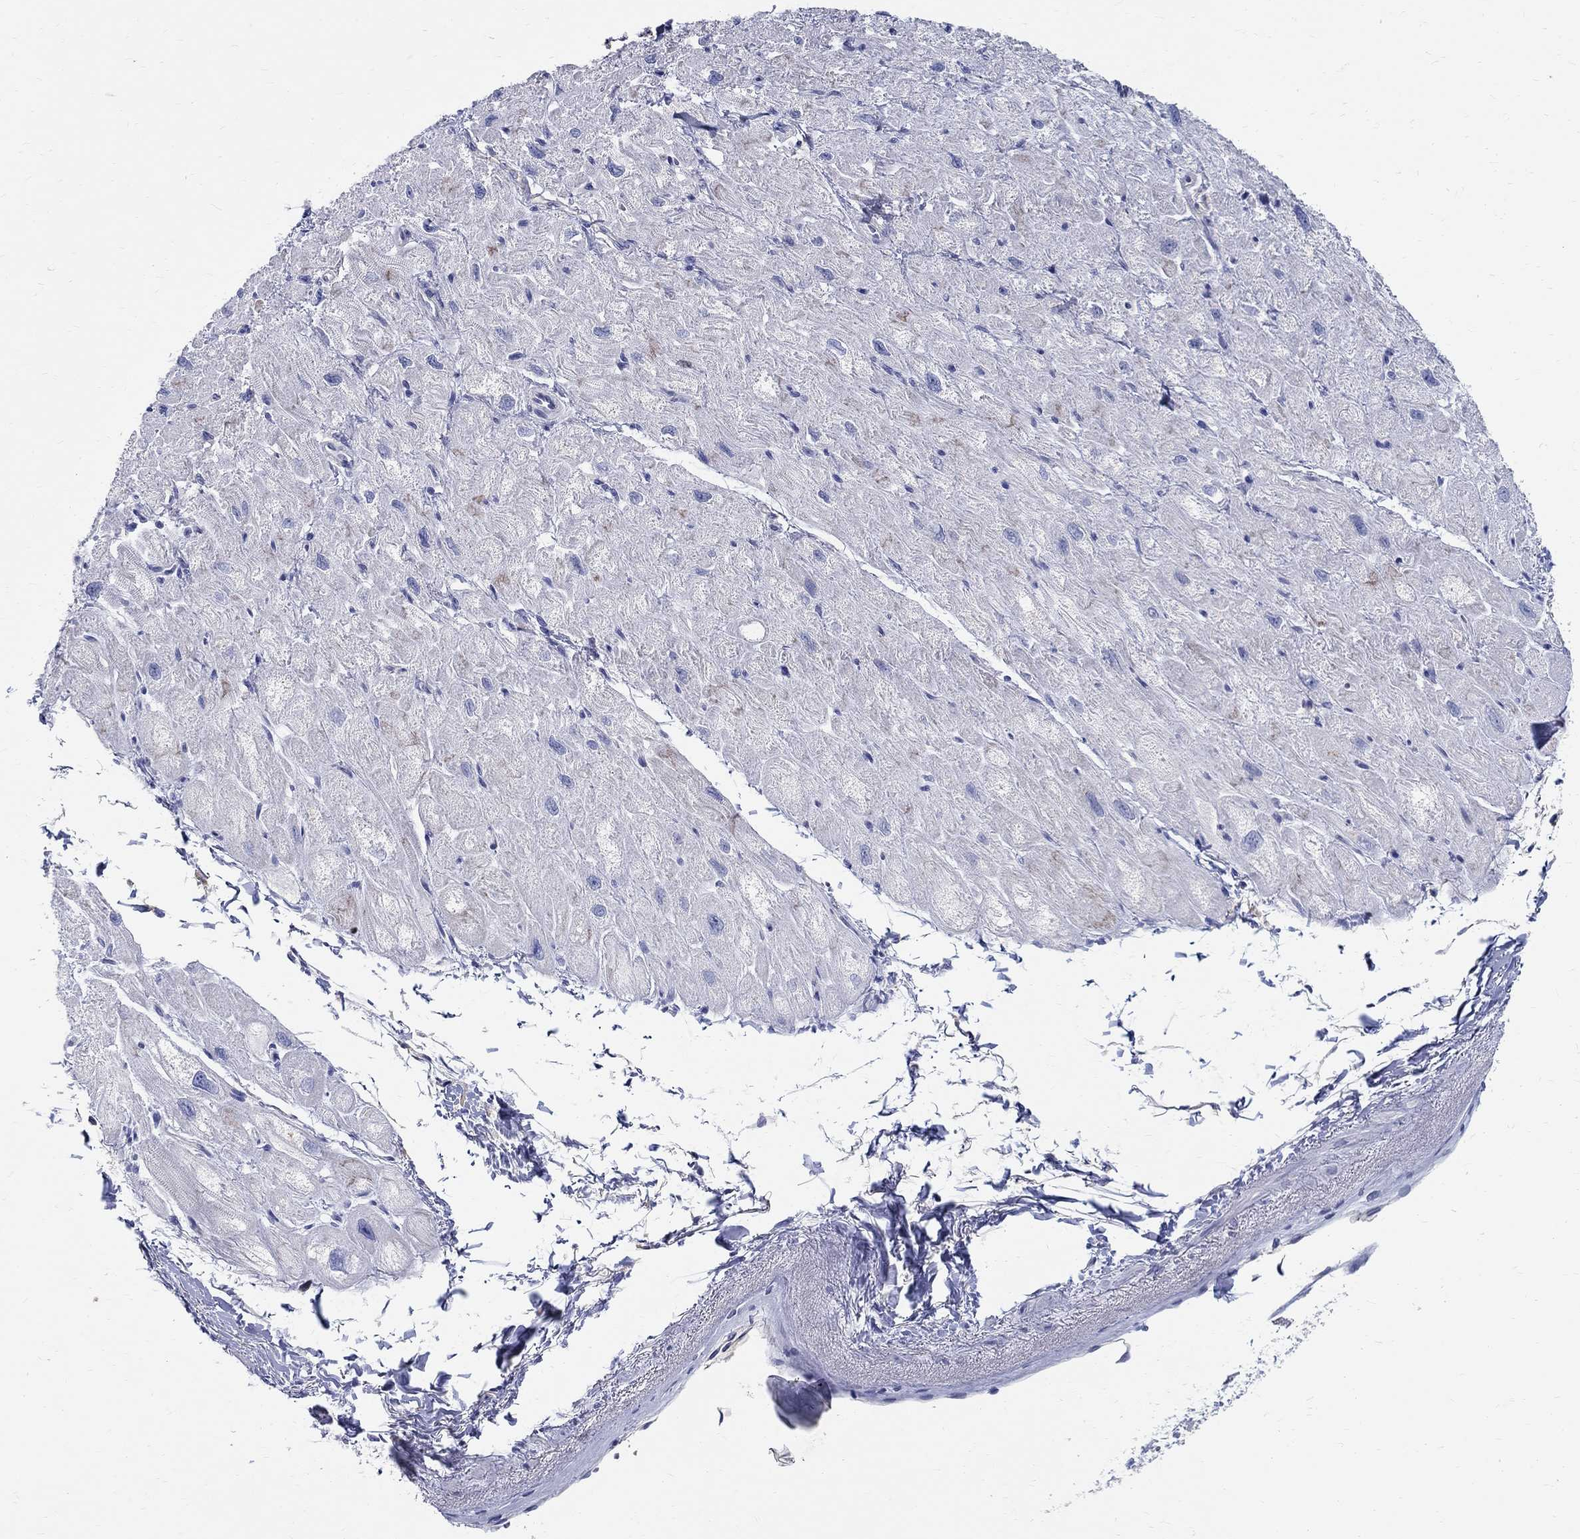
{"staining": {"intensity": "weak", "quantity": "<25%", "location": "cytoplasmic/membranous"}, "tissue": "heart muscle", "cell_type": "Cardiomyocytes", "image_type": "normal", "snomed": [{"axis": "morphology", "description": "Normal tissue, NOS"}, {"axis": "topography", "description": "Heart"}], "caption": "This is an IHC micrograph of unremarkable human heart muscle. There is no positivity in cardiomyocytes.", "gene": "SOX2", "patient": {"sex": "male", "age": 66}}